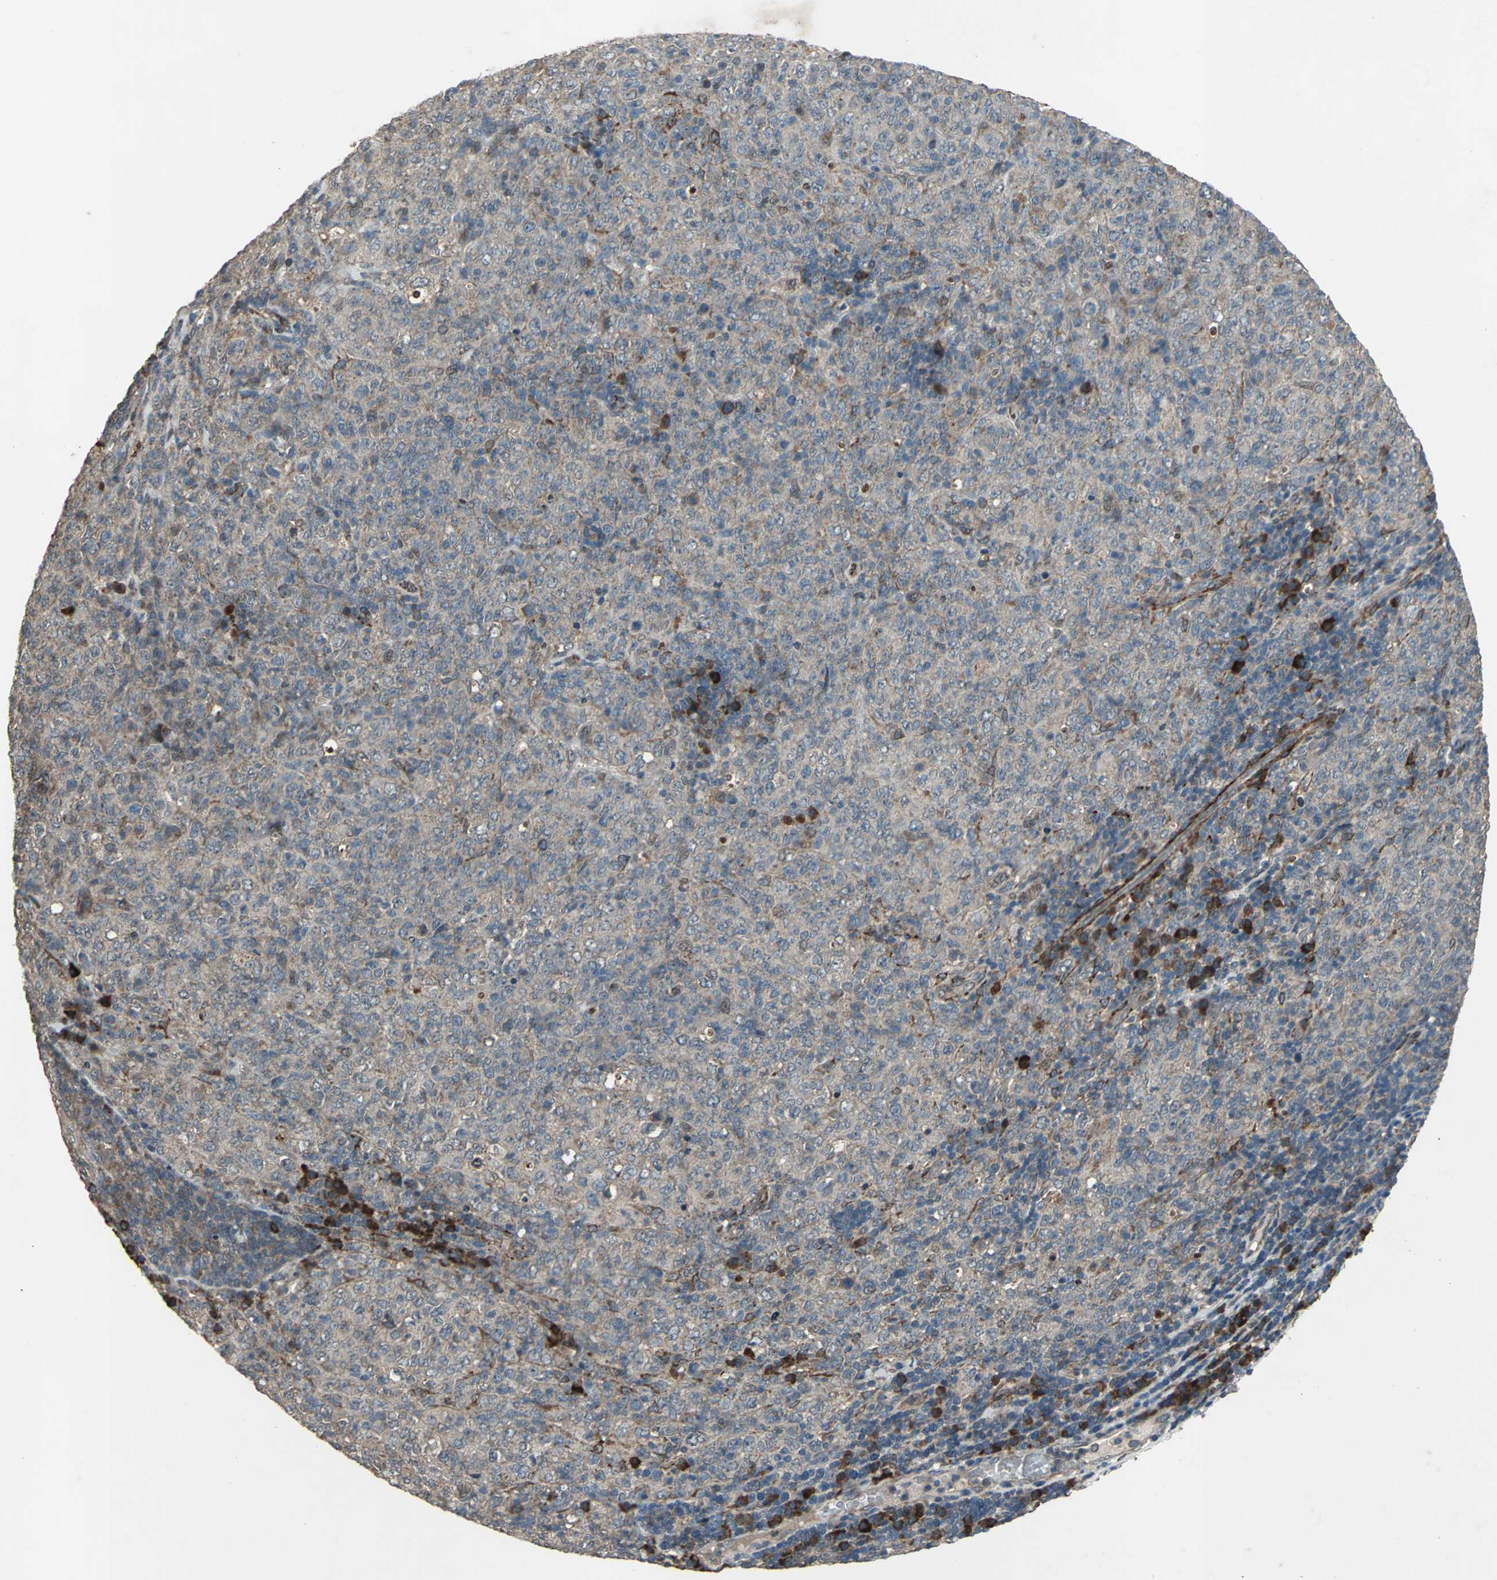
{"staining": {"intensity": "moderate", "quantity": ">75%", "location": "cytoplasmic/membranous"}, "tissue": "lymphoma", "cell_type": "Tumor cells", "image_type": "cancer", "snomed": [{"axis": "morphology", "description": "Malignant lymphoma, non-Hodgkin's type, High grade"}, {"axis": "topography", "description": "Tonsil"}], "caption": "Protein analysis of high-grade malignant lymphoma, non-Hodgkin's type tissue exhibits moderate cytoplasmic/membranous positivity in about >75% of tumor cells. The protein of interest is shown in brown color, while the nuclei are stained blue.", "gene": "SEPTIN4", "patient": {"sex": "female", "age": 36}}